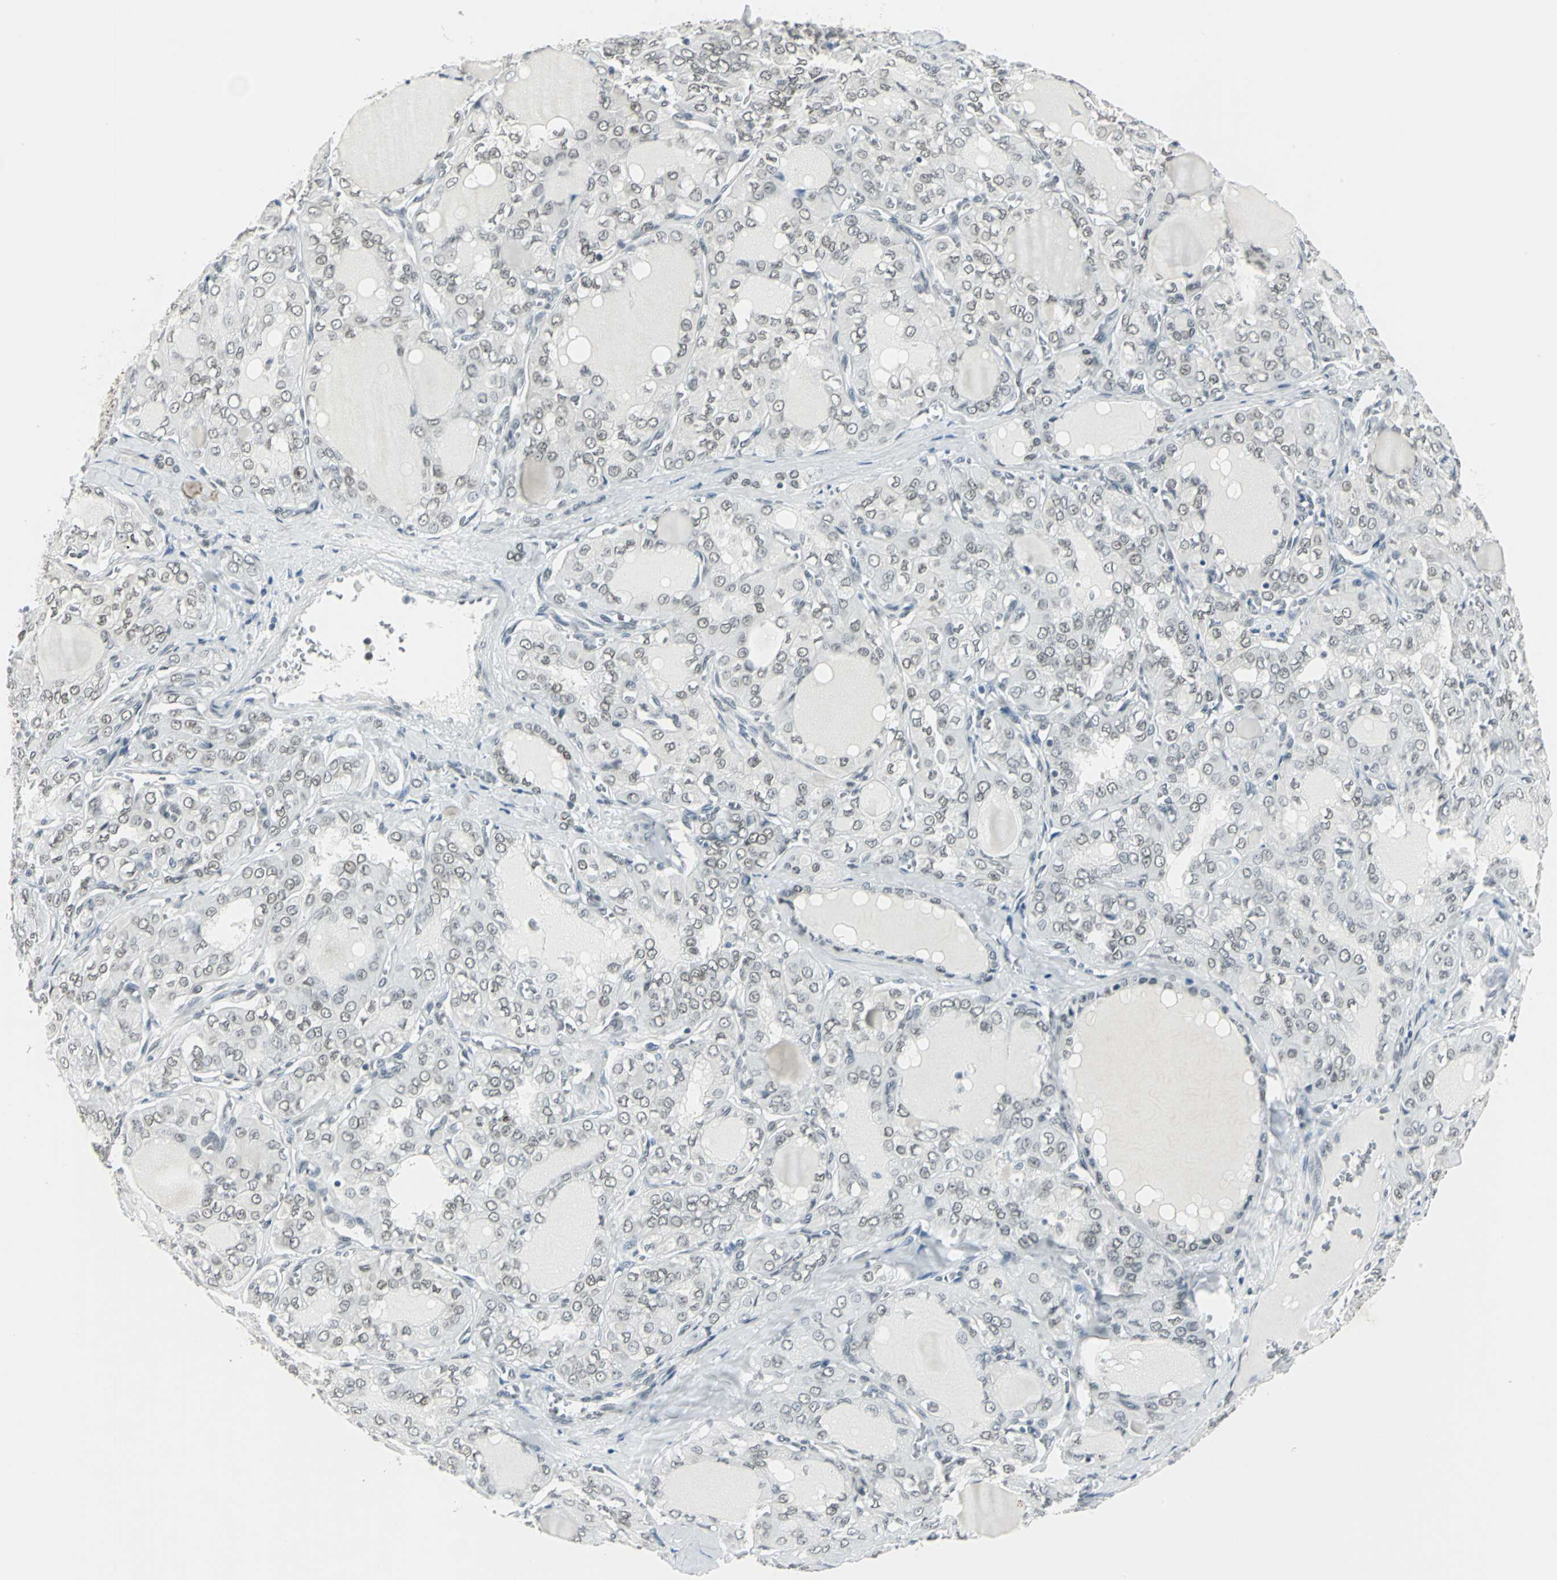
{"staining": {"intensity": "weak", "quantity": "25%-75%", "location": "nuclear"}, "tissue": "thyroid cancer", "cell_type": "Tumor cells", "image_type": "cancer", "snomed": [{"axis": "morphology", "description": "Papillary adenocarcinoma, NOS"}, {"axis": "topography", "description": "Thyroid gland"}], "caption": "Human thyroid cancer (papillary adenocarcinoma) stained with a protein marker displays weak staining in tumor cells.", "gene": "ADNP", "patient": {"sex": "male", "age": 20}}